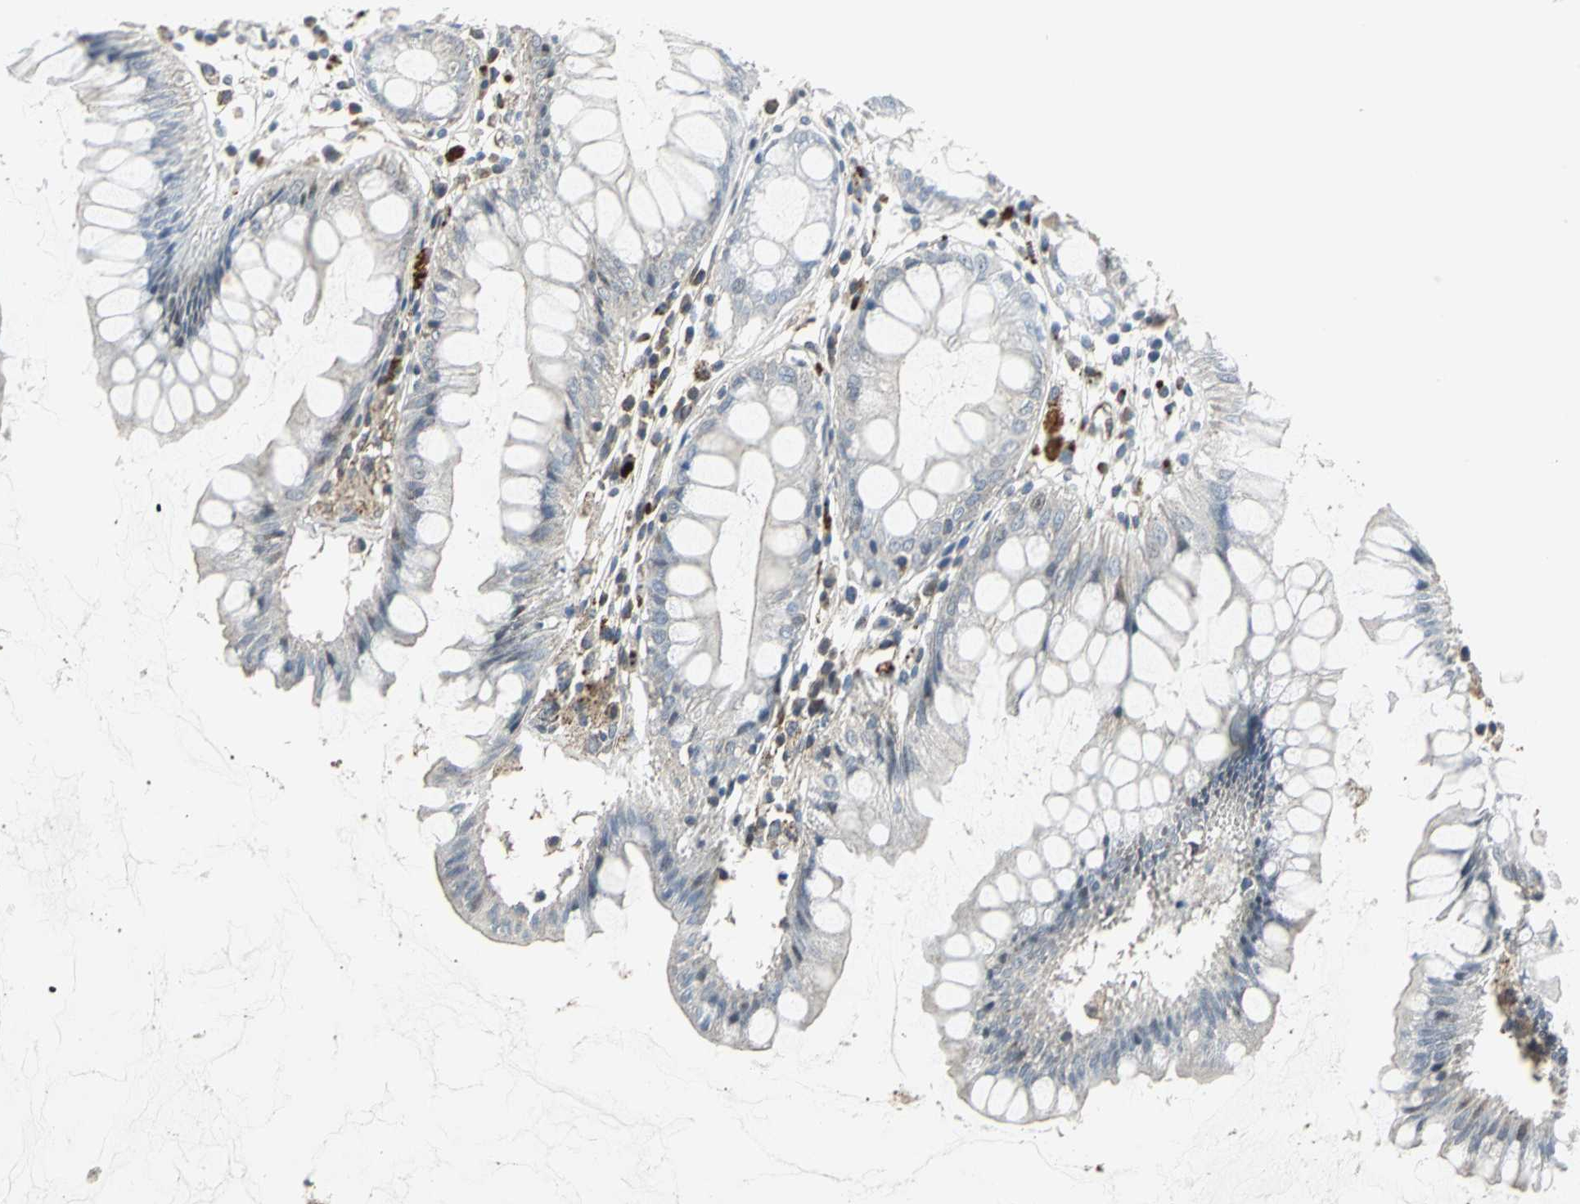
{"staining": {"intensity": "weak", "quantity": "<25%", "location": "cytoplasmic/membranous"}, "tissue": "rectum", "cell_type": "Glandular cells", "image_type": "normal", "snomed": [{"axis": "morphology", "description": "Normal tissue, NOS"}, {"axis": "morphology", "description": "Adenocarcinoma, NOS"}, {"axis": "topography", "description": "Rectum"}], "caption": "Immunohistochemistry (IHC) of unremarkable human rectum reveals no staining in glandular cells. The staining was performed using DAB (3,3'-diaminobenzidine) to visualize the protein expression in brown, while the nuclei were stained in blue with hematoxylin (Magnification: 20x).", "gene": "DNAJB4", "patient": {"sex": "female", "age": 65}}